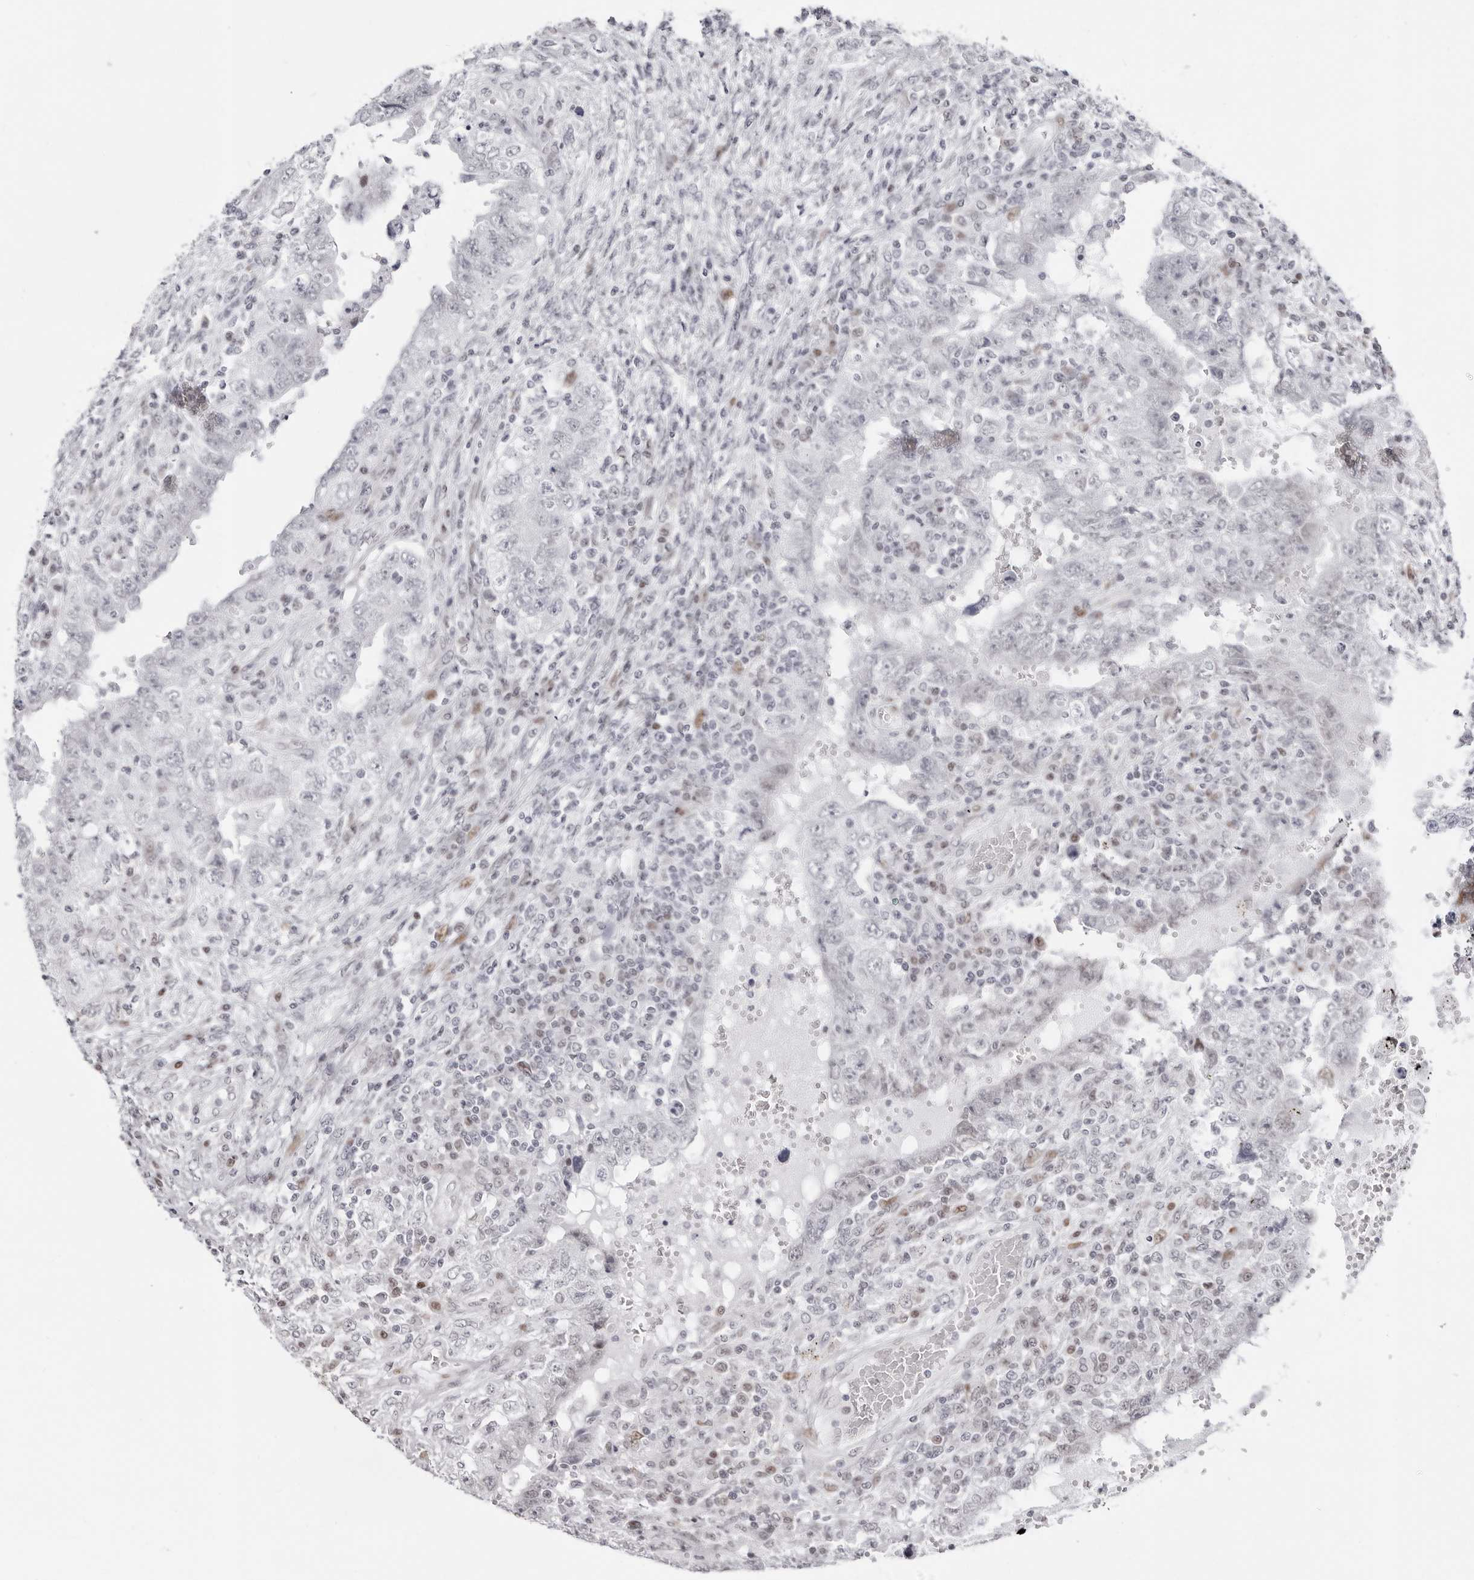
{"staining": {"intensity": "negative", "quantity": "none", "location": "none"}, "tissue": "testis cancer", "cell_type": "Tumor cells", "image_type": "cancer", "snomed": [{"axis": "morphology", "description": "Carcinoma, Embryonal, NOS"}, {"axis": "topography", "description": "Testis"}], "caption": "A high-resolution image shows IHC staining of testis cancer (embryonal carcinoma), which reveals no significant staining in tumor cells. (Immunohistochemistry (ihc), brightfield microscopy, high magnification).", "gene": "NTPCR", "patient": {"sex": "male", "age": 26}}